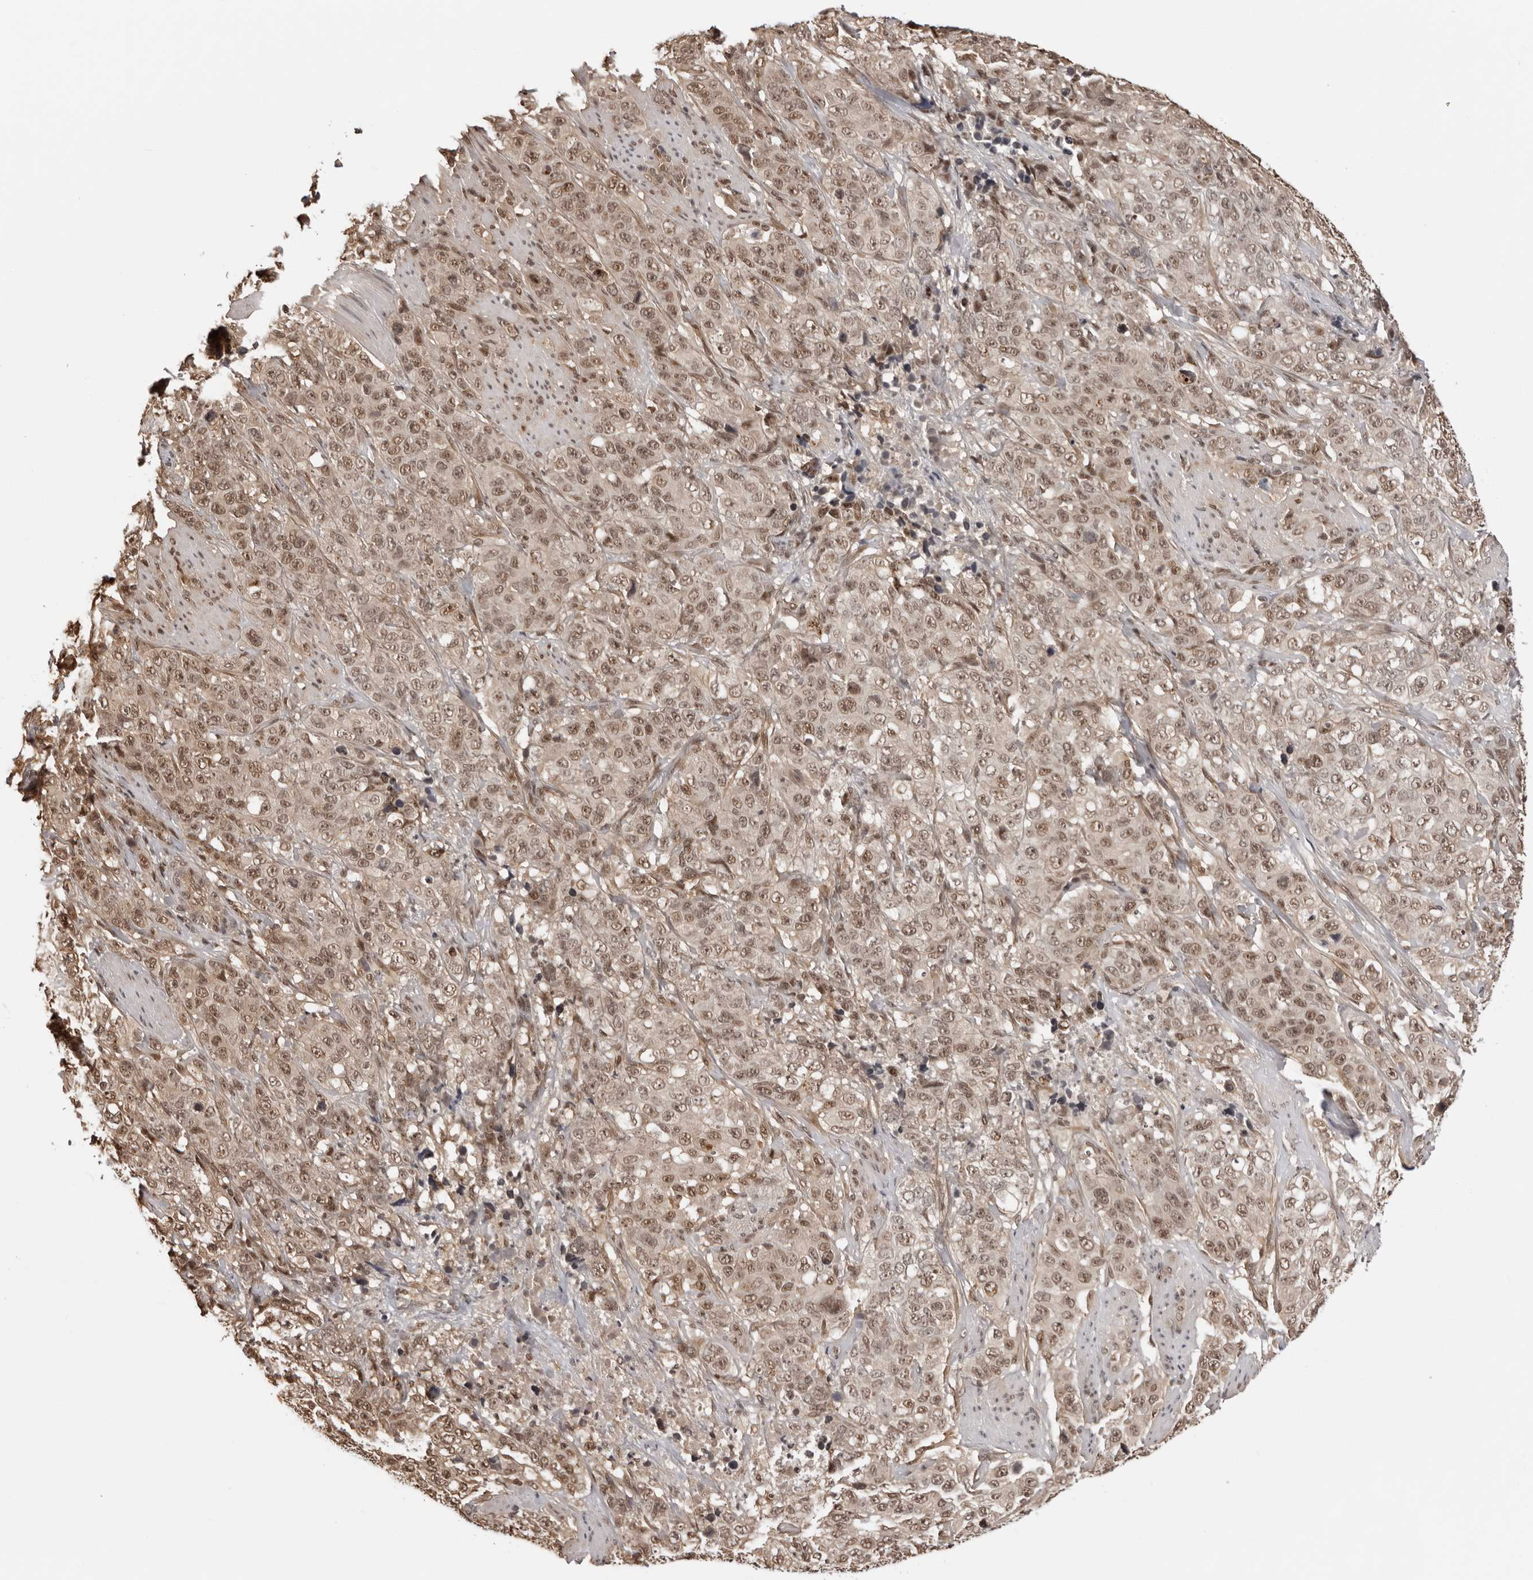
{"staining": {"intensity": "moderate", "quantity": "25%-75%", "location": "cytoplasmic/membranous,nuclear"}, "tissue": "stomach cancer", "cell_type": "Tumor cells", "image_type": "cancer", "snomed": [{"axis": "morphology", "description": "Adenocarcinoma, NOS"}, {"axis": "topography", "description": "Stomach"}], "caption": "The histopathology image reveals immunohistochemical staining of stomach adenocarcinoma. There is moderate cytoplasmic/membranous and nuclear expression is appreciated in about 25%-75% of tumor cells.", "gene": "SDE2", "patient": {"sex": "male", "age": 48}}